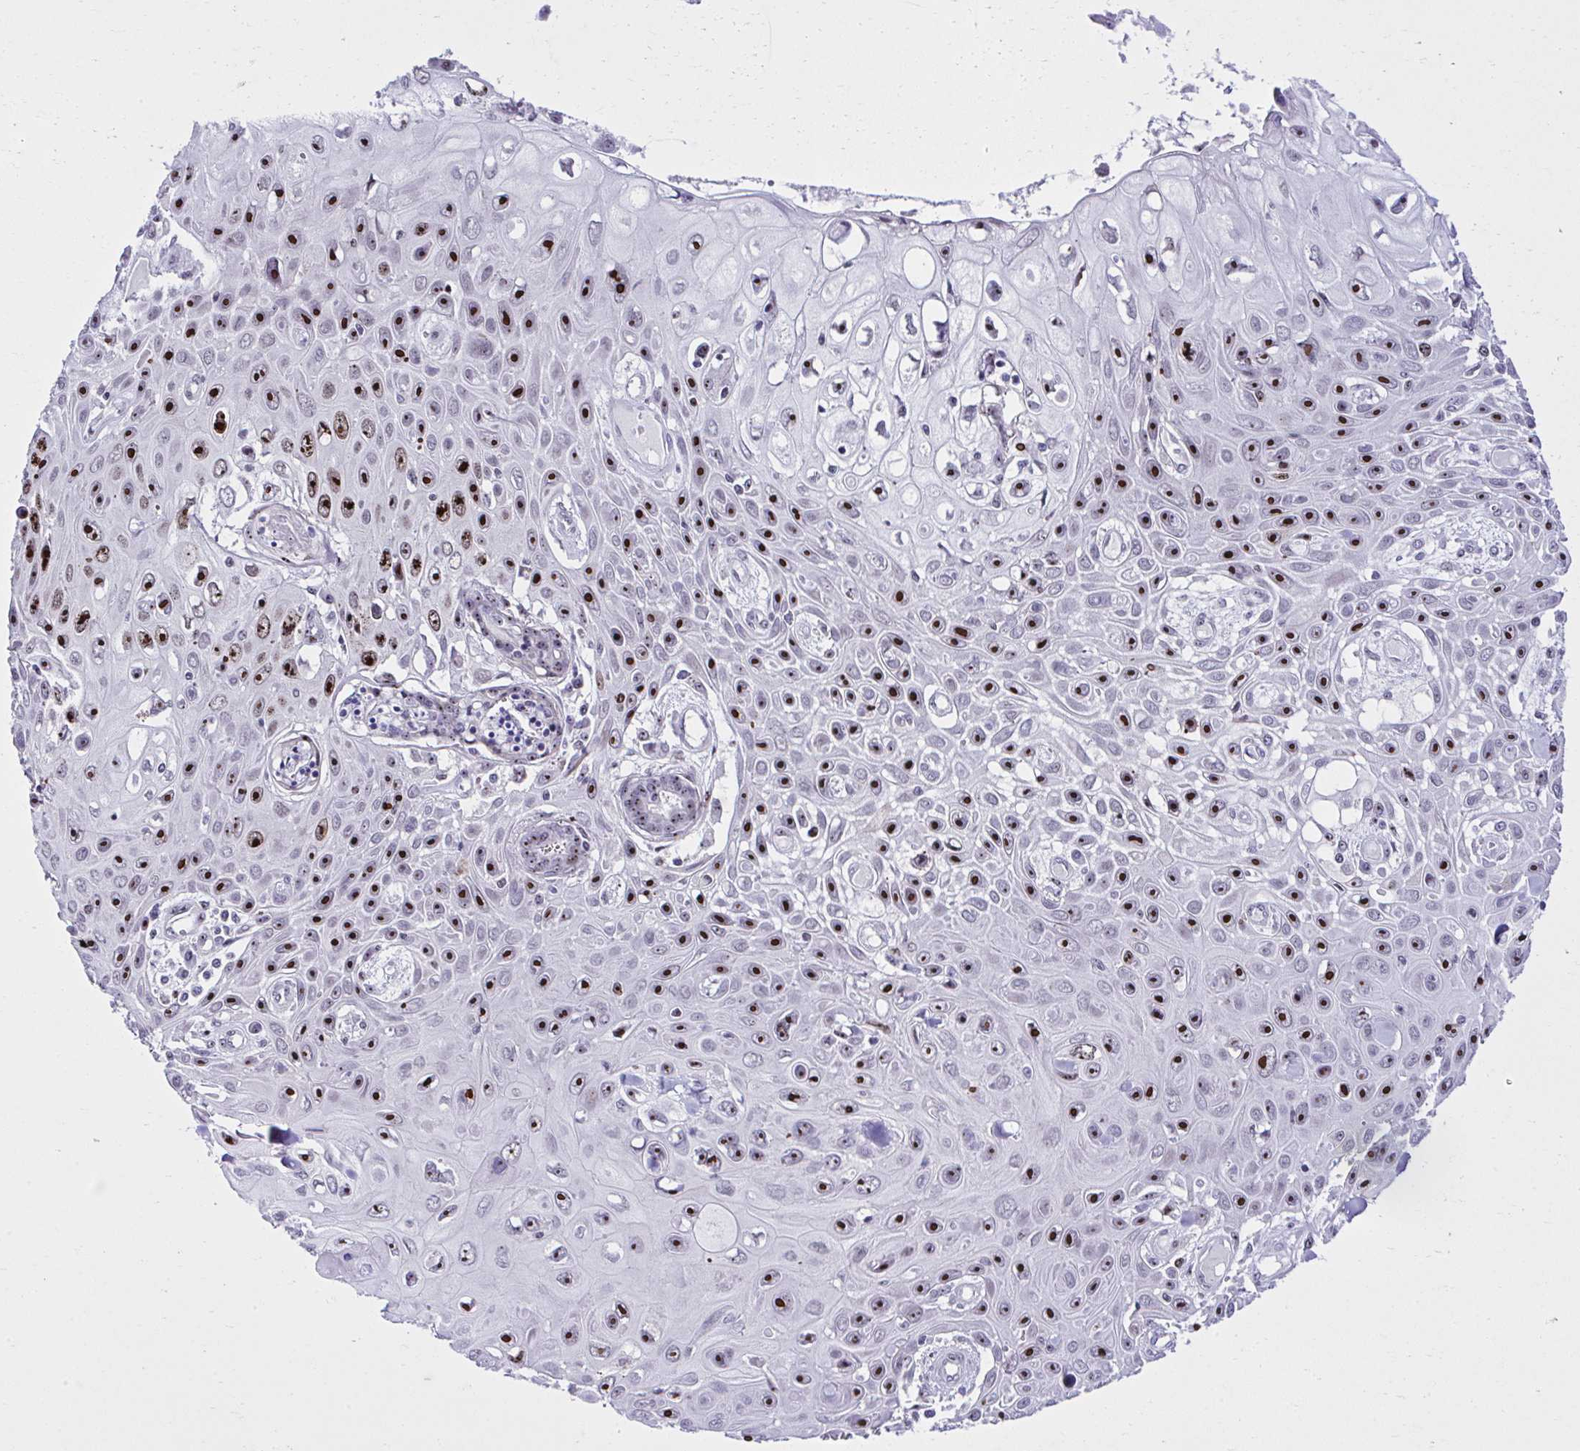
{"staining": {"intensity": "strong", "quantity": ">75%", "location": "nuclear"}, "tissue": "skin cancer", "cell_type": "Tumor cells", "image_type": "cancer", "snomed": [{"axis": "morphology", "description": "Squamous cell carcinoma, NOS"}, {"axis": "topography", "description": "Skin"}], "caption": "Immunohistochemical staining of skin cancer (squamous cell carcinoma) reveals high levels of strong nuclear staining in approximately >75% of tumor cells.", "gene": "CEP72", "patient": {"sex": "male", "age": 82}}